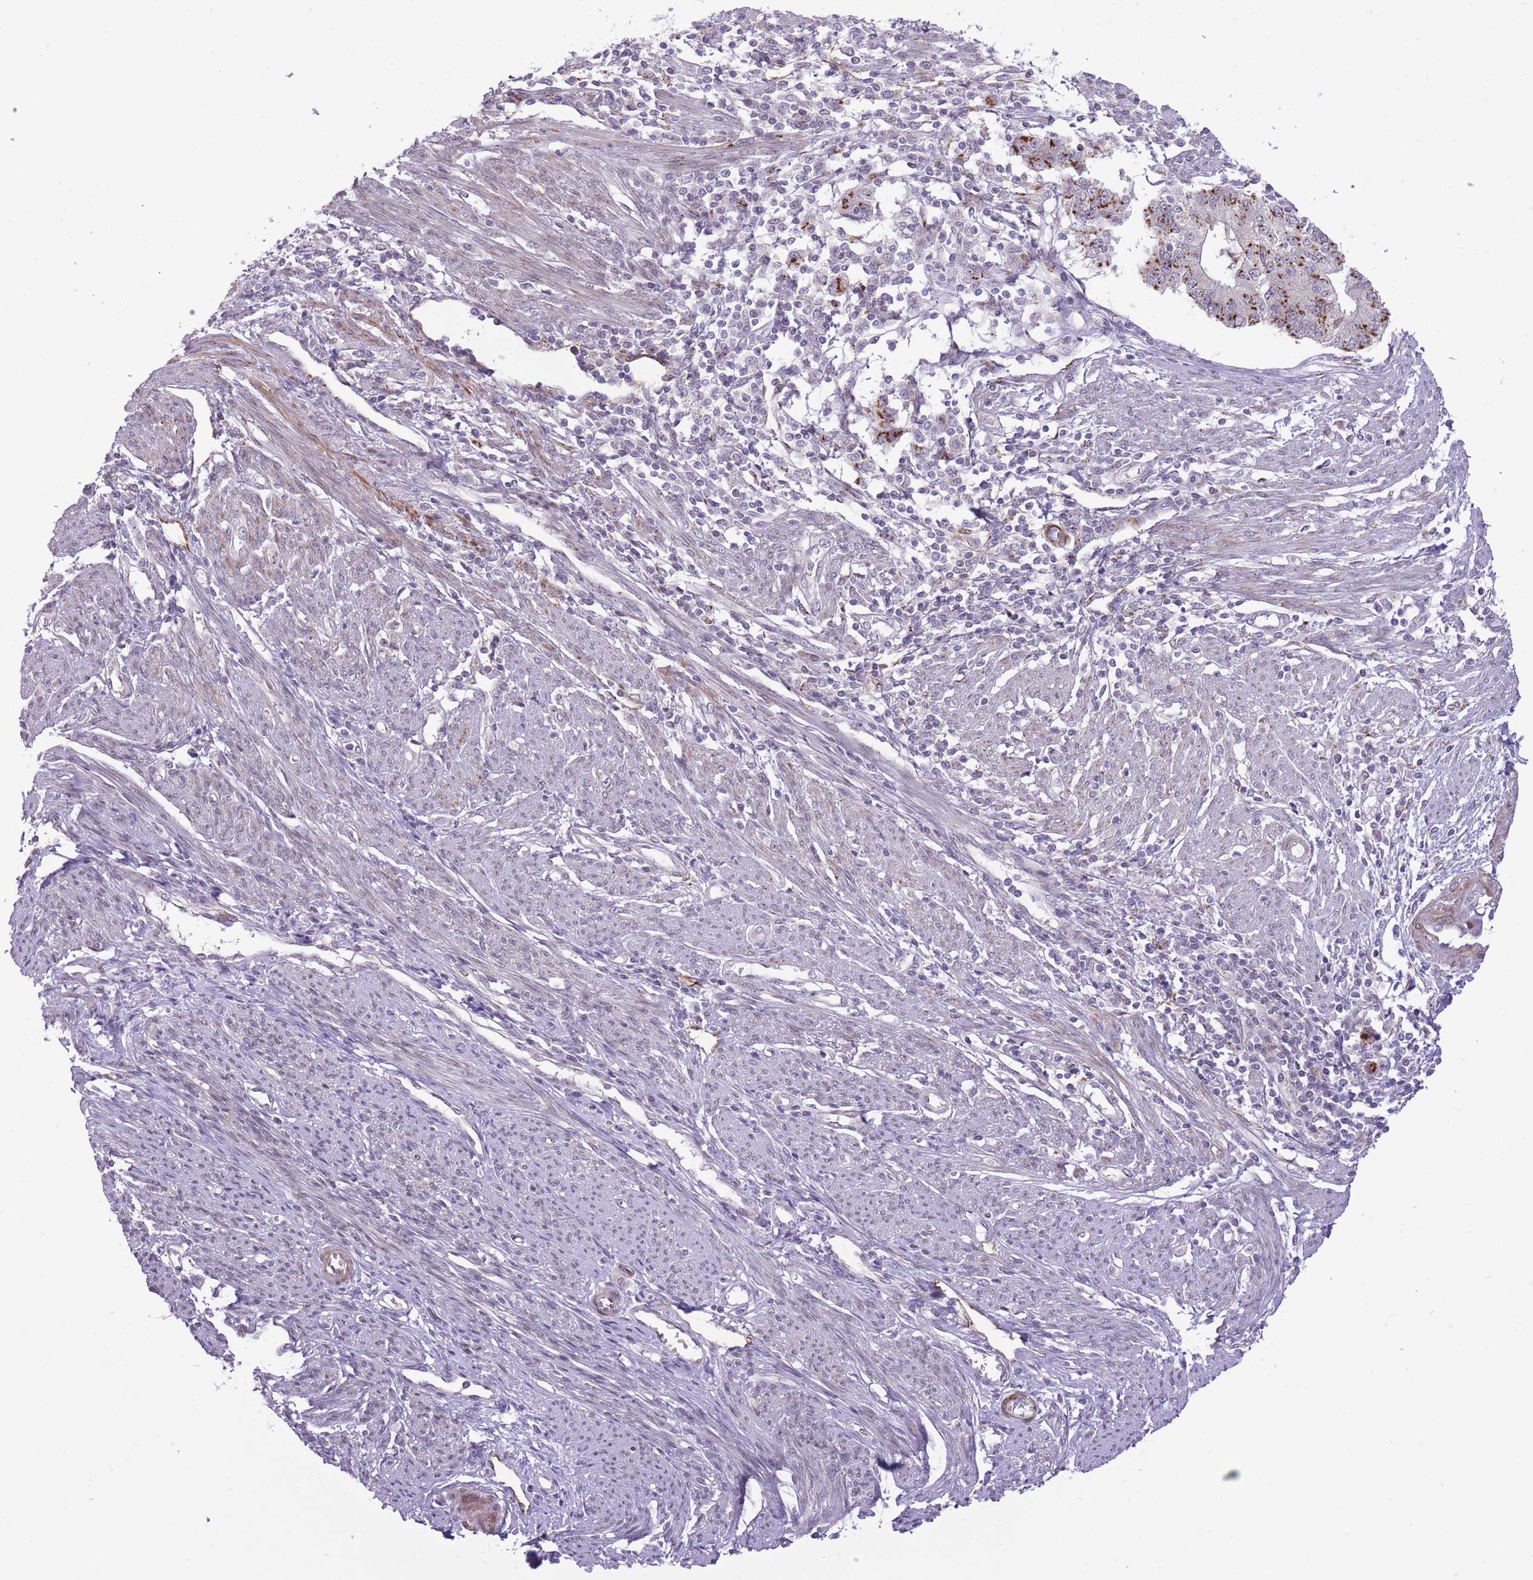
{"staining": {"intensity": "strong", "quantity": ">75%", "location": "cytoplasmic/membranous"}, "tissue": "endometrial cancer", "cell_type": "Tumor cells", "image_type": "cancer", "snomed": [{"axis": "morphology", "description": "Adenocarcinoma, NOS"}, {"axis": "topography", "description": "Endometrium"}], "caption": "A brown stain highlights strong cytoplasmic/membranous positivity of a protein in adenocarcinoma (endometrial) tumor cells.", "gene": "ZBED5", "patient": {"sex": "female", "age": 56}}